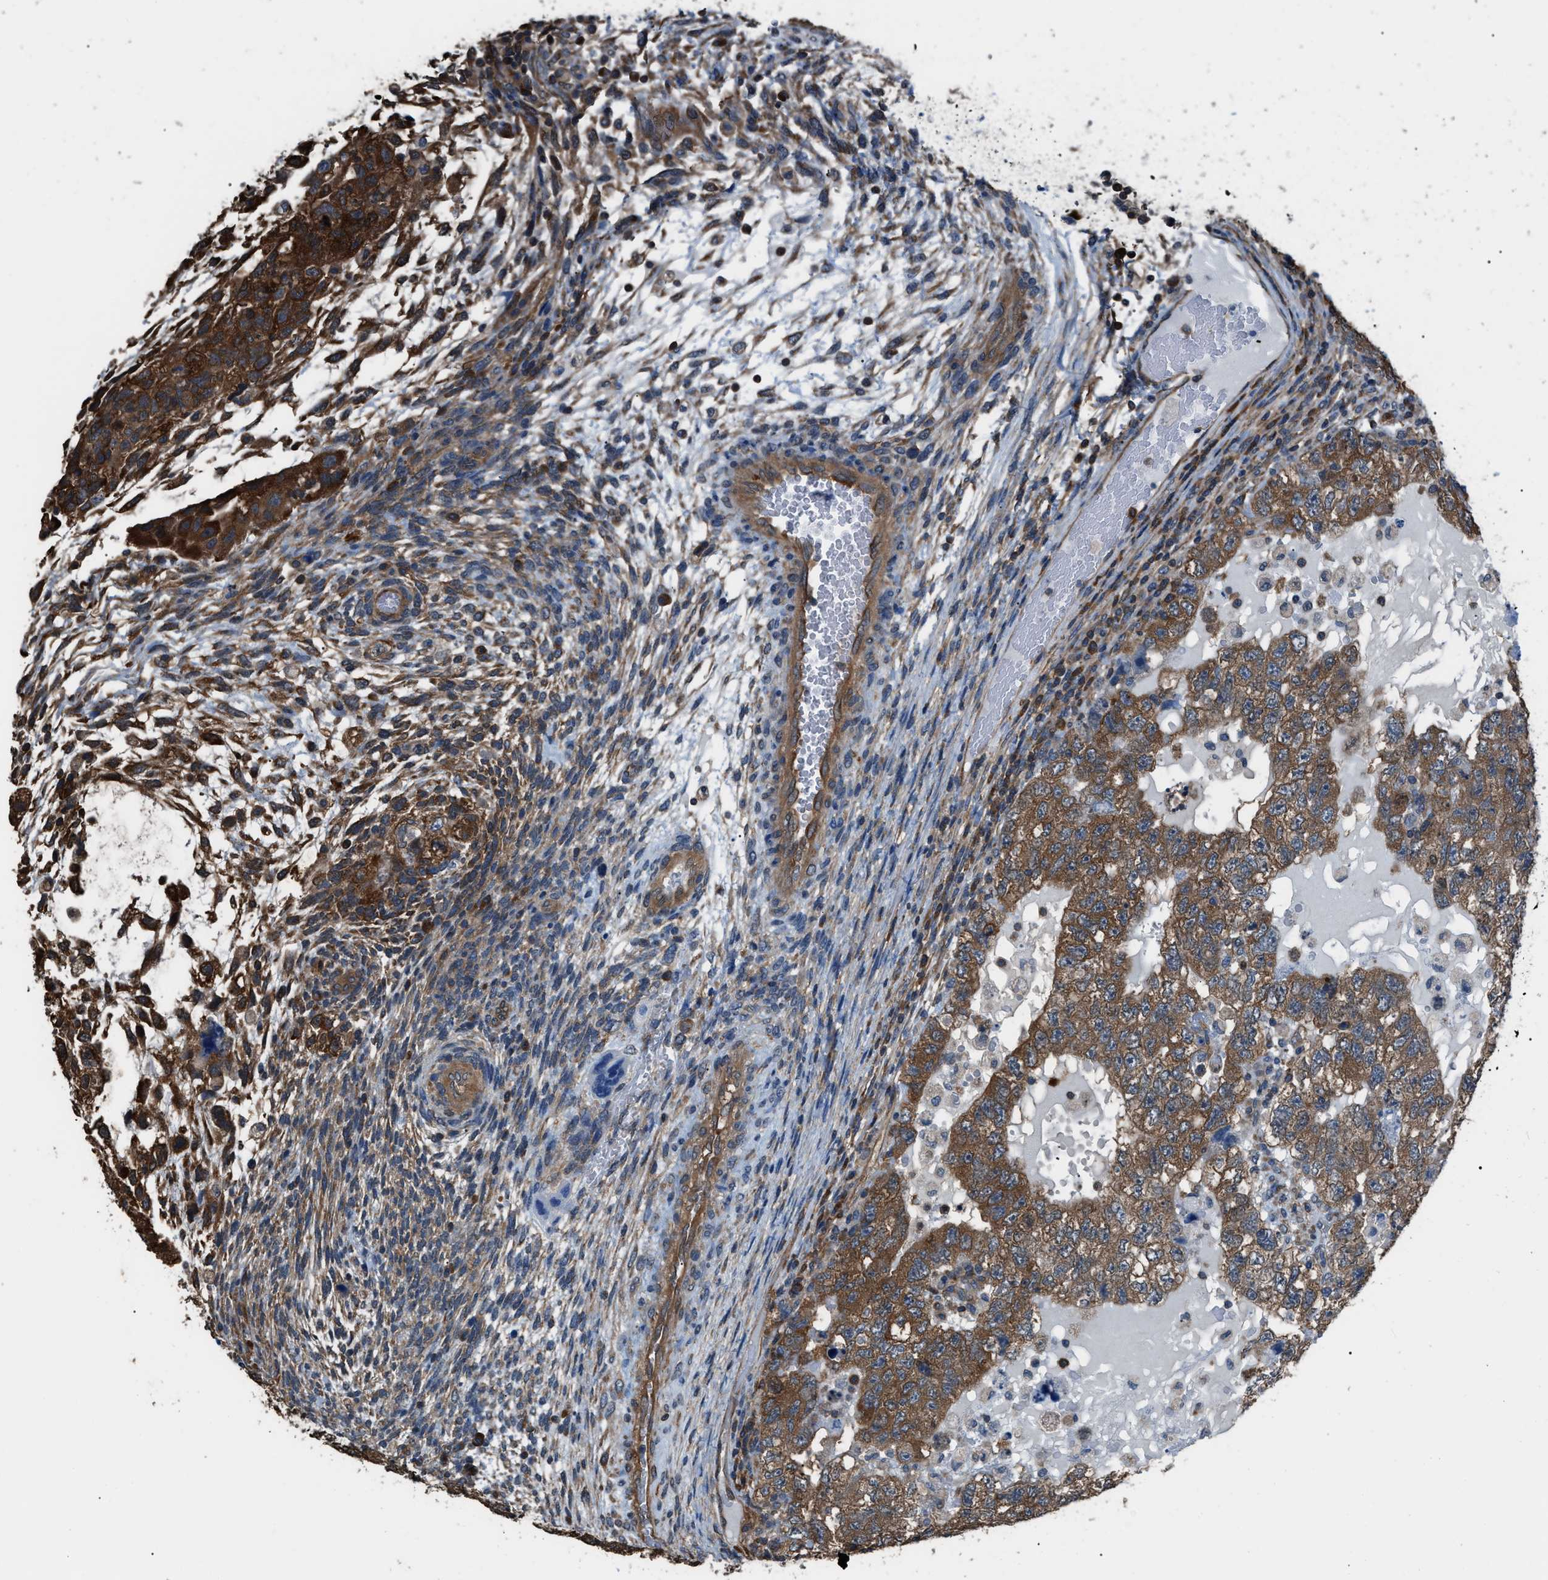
{"staining": {"intensity": "moderate", "quantity": ">75%", "location": "cytoplasmic/membranous"}, "tissue": "testis cancer", "cell_type": "Tumor cells", "image_type": "cancer", "snomed": [{"axis": "morphology", "description": "Carcinoma, Embryonal, NOS"}, {"axis": "topography", "description": "Testis"}], "caption": "Protein staining by IHC demonstrates moderate cytoplasmic/membranous expression in approximately >75% of tumor cells in testis embryonal carcinoma.", "gene": "PDCD5", "patient": {"sex": "male", "age": 36}}